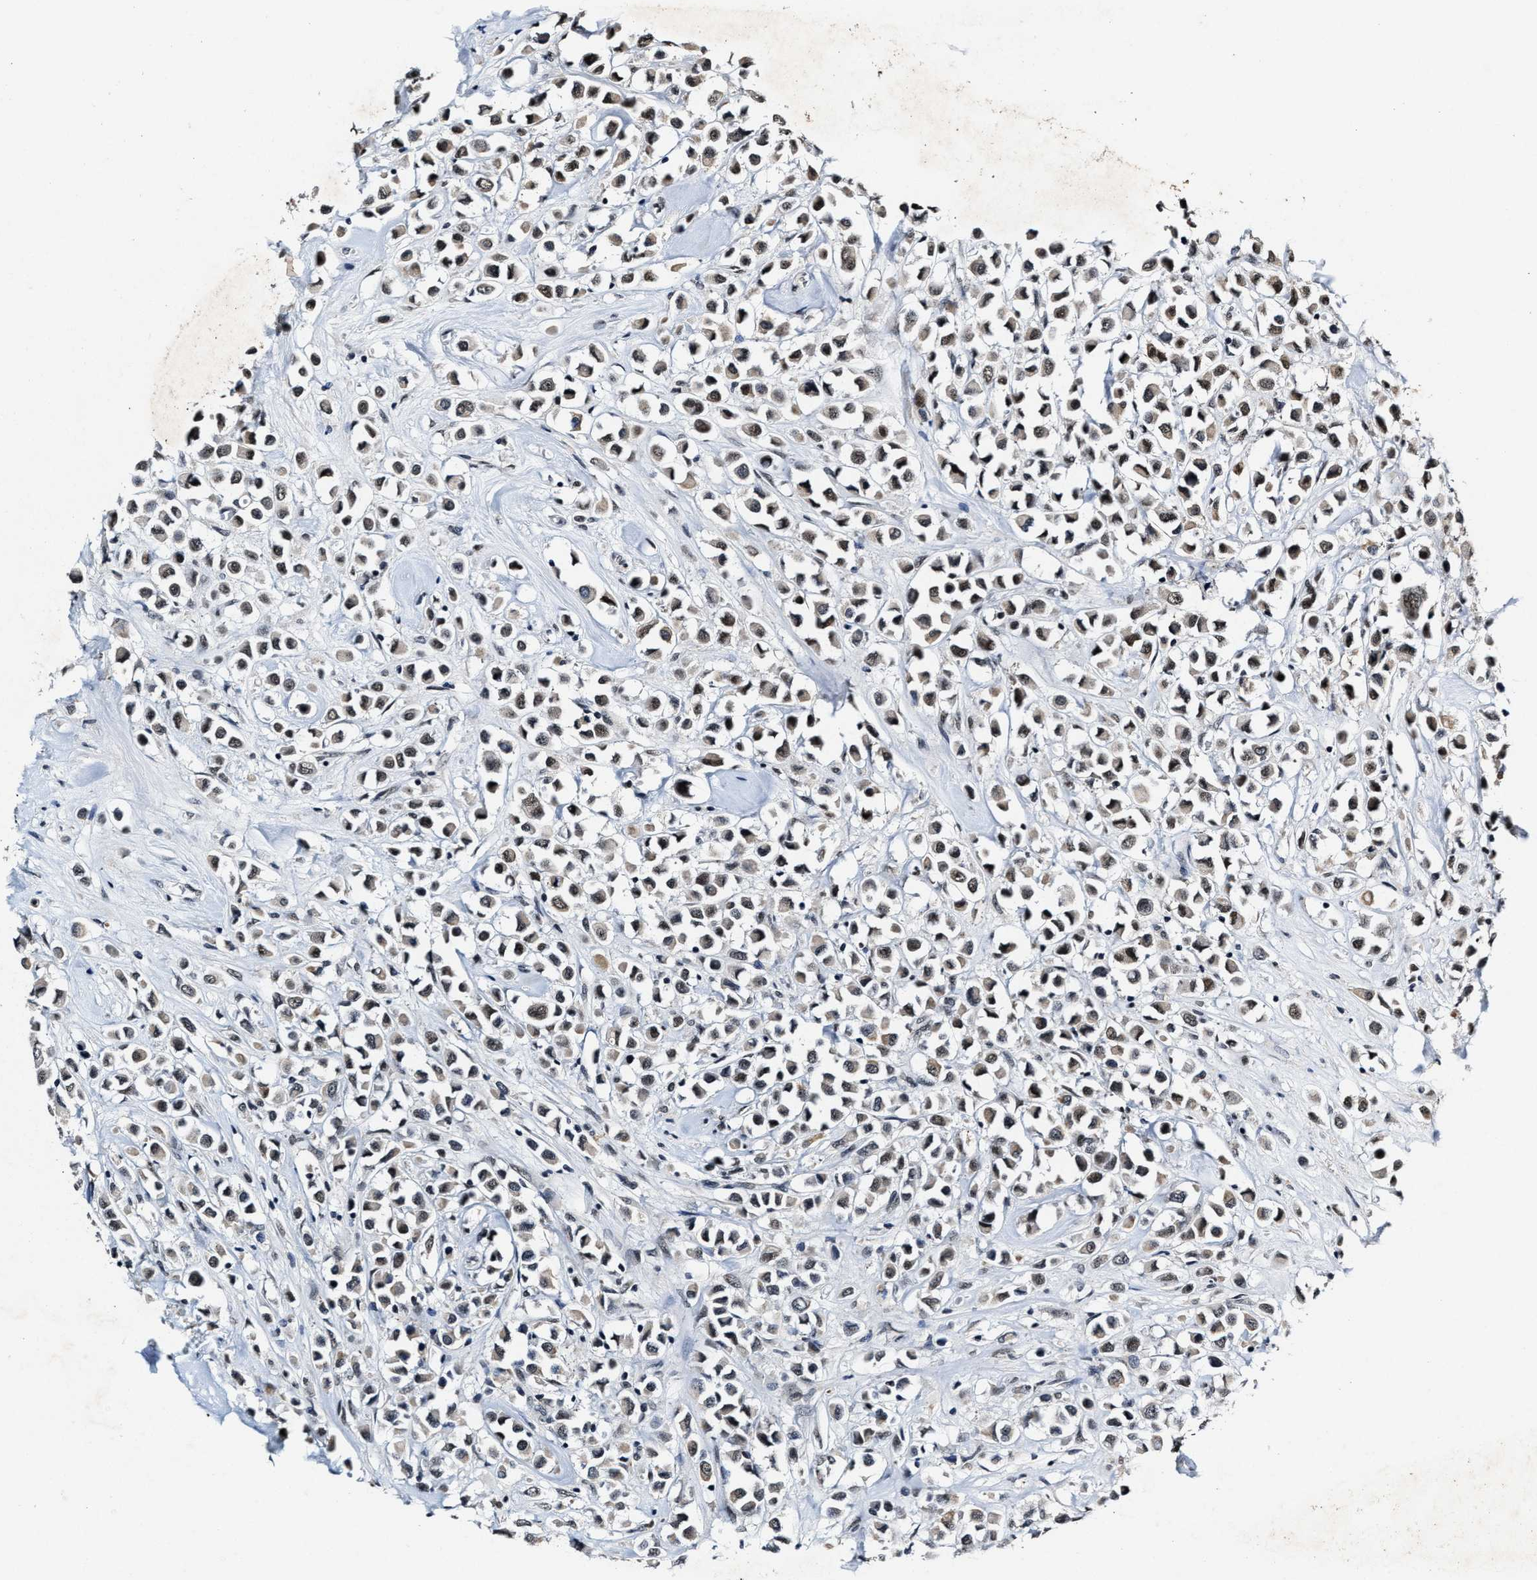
{"staining": {"intensity": "weak", "quantity": "25%-75%", "location": "nuclear"}, "tissue": "breast cancer", "cell_type": "Tumor cells", "image_type": "cancer", "snomed": [{"axis": "morphology", "description": "Duct carcinoma"}, {"axis": "topography", "description": "Breast"}], "caption": "Human breast cancer stained with a protein marker demonstrates weak staining in tumor cells.", "gene": "INIP", "patient": {"sex": "female", "age": 61}}